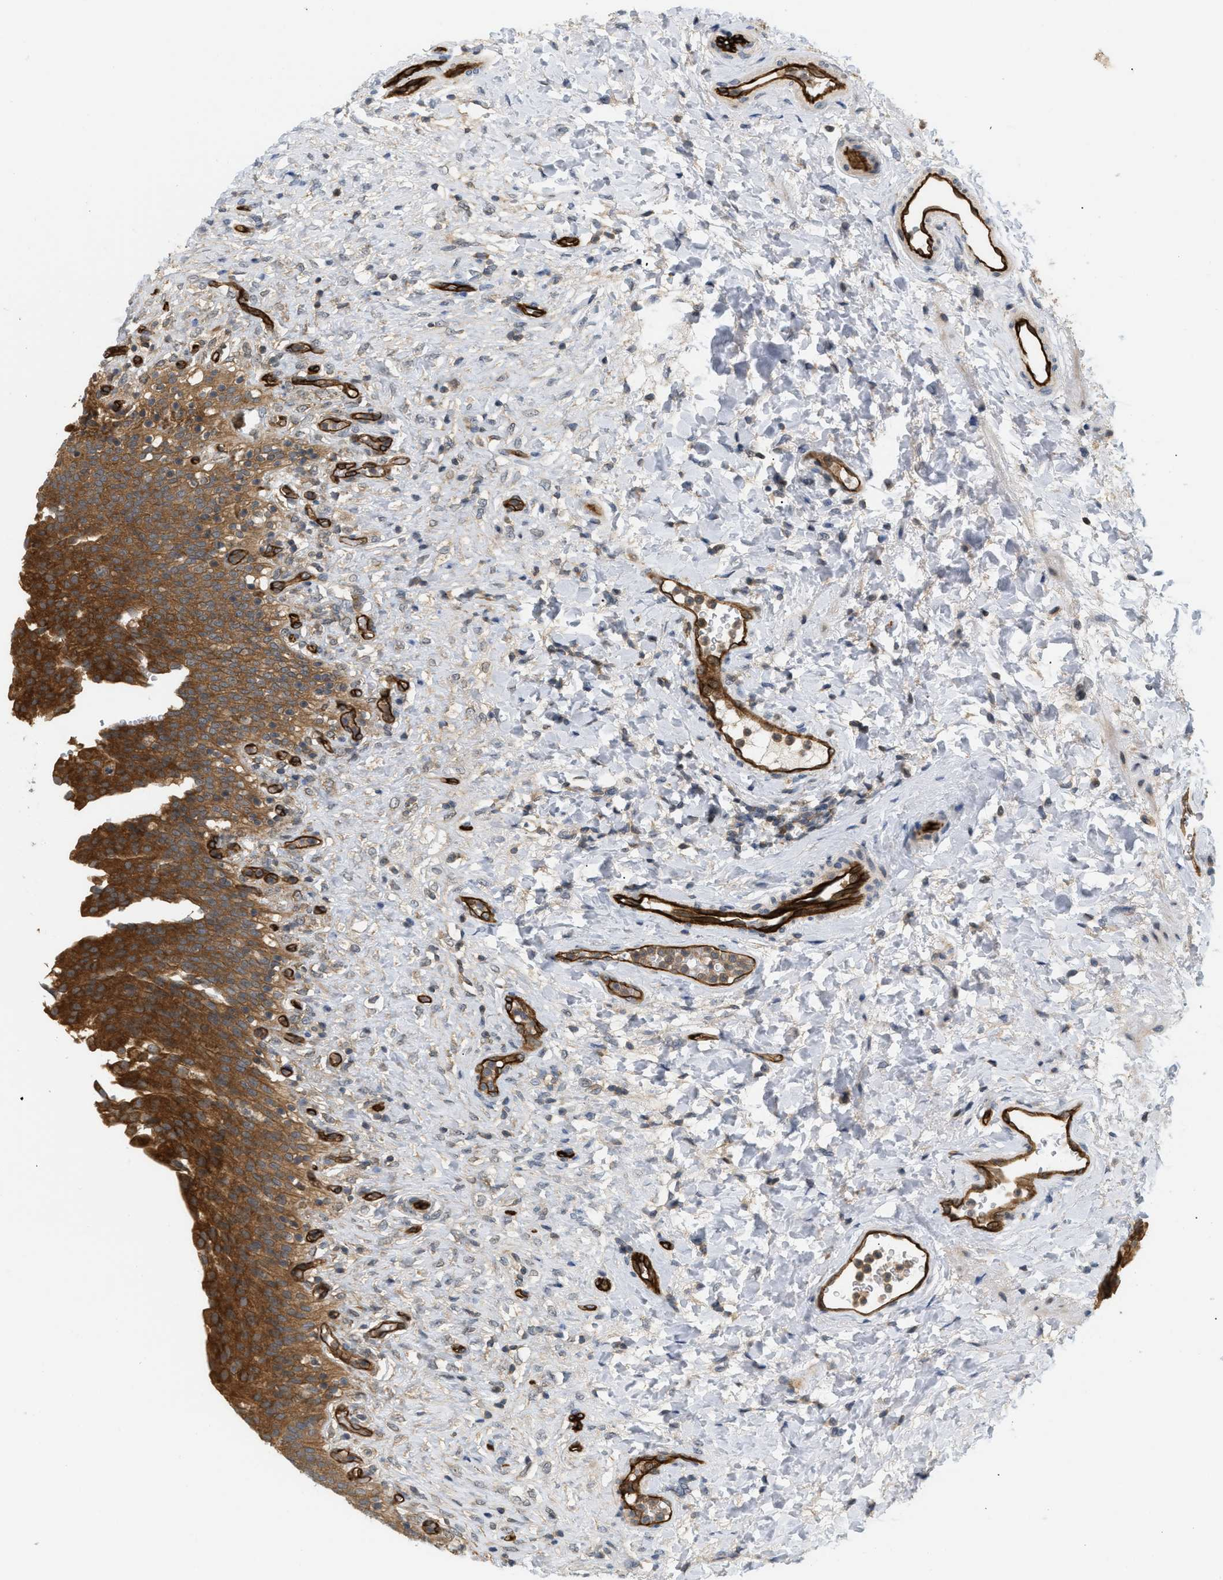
{"staining": {"intensity": "strong", "quantity": ">75%", "location": "cytoplasmic/membranous"}, "tissue": "urinary bladder", "cell_type": "Urothelial cells", "image_type": "normal", "snomed": [{"axis": "morphology", "description": "Urothelial carcinoma, High grade"}, {"axis": "topography", "description": "Urinary bladder"}], "caption": "Strong cytoplasmic/membranous protein staining is present in about >75% of urothelial cells in urinary bladder. The protein is shown in brown color, while the nuclei are stained blue.", "gene": "PALMD", "patient": {"sex": "male", "age": 46}}